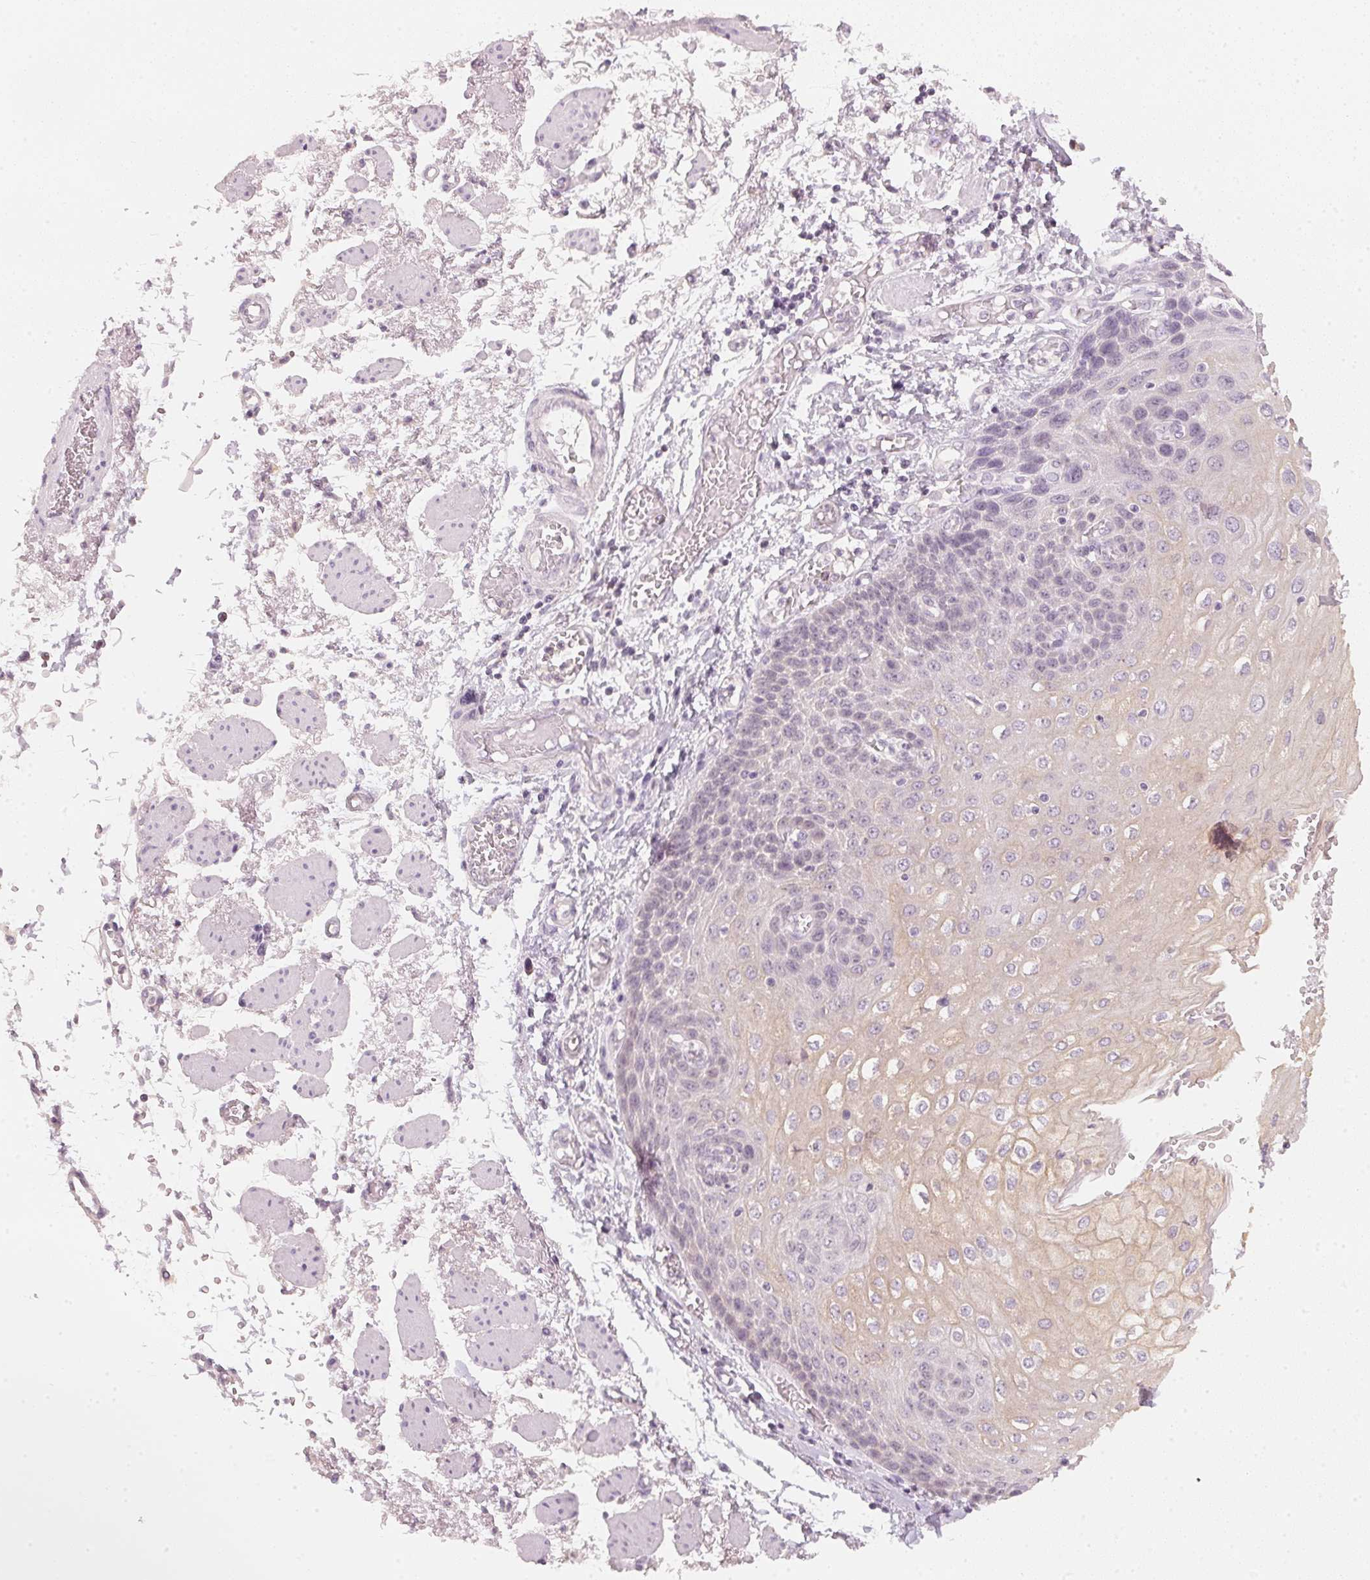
{"staining": {"intensity": "weak", "quantity": "<25%", "location": "cytoplasmic/membranous"}, "tissue": "esophagus", "cell_type": "Squamous epithelial cells", "image_type": "normal", "snomed": [{"axis": "morphology", "description": "Normal tissue, NOS"}, {"axis": "morphology", "description": "Adenocarcinoma, NOS"}, {"axis": "topography", "description": "Esophagus"}], "caption": "Immunohistochemistry of unremarkable esophagus shows no positivity in squamous epithelial cells.", "gene": "CFAP276", "patient": {"sex": "male", "age": 81}}